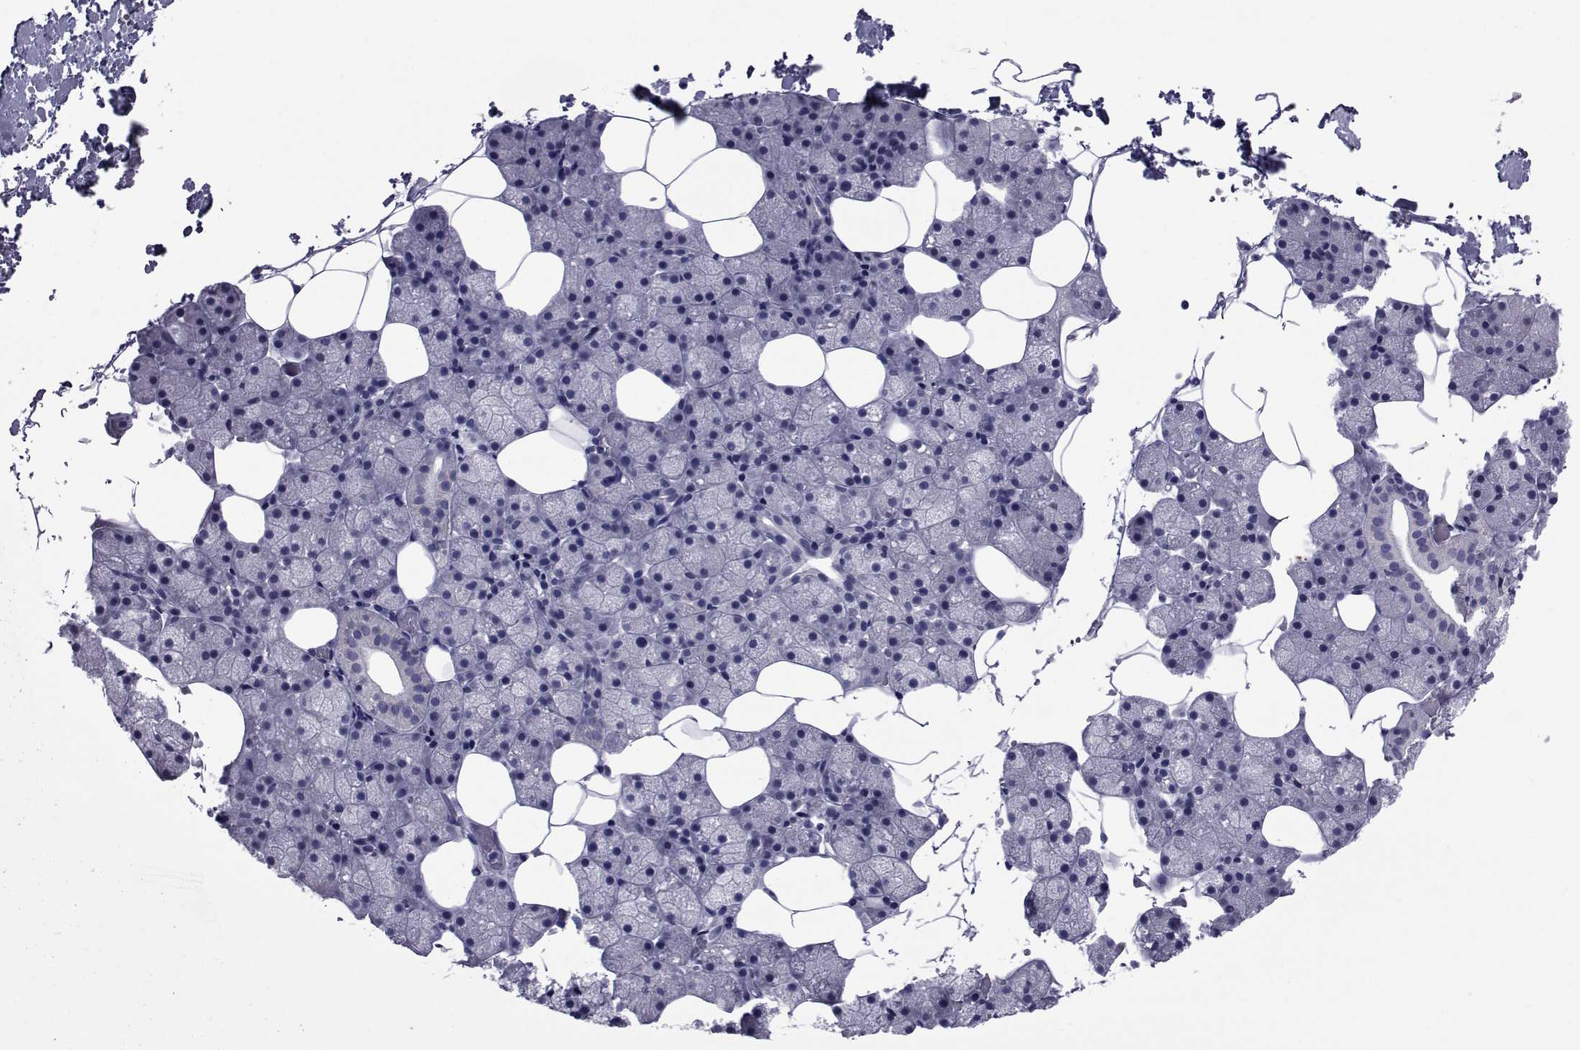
{"staining": {"intensity": "negative", "quantity": "none", "location": "none"}, "tissue": "salivary gland", "cell_type": "Glandular cells", "image_type": "normal", "snomed": [{"axis": "morphology", "description": "Normal tissue, NOS"}, {"axis": "topography", "description": "Salivary gland"}], "caption": "Glandular cells are negative for brown protein staining in unremarkable salivary gland. (Immunohistochemistry (ihc), brightfield microscopy, high magnification).", "gene": "GKAP1", "patient": {"sex": "male", "age": 38}}